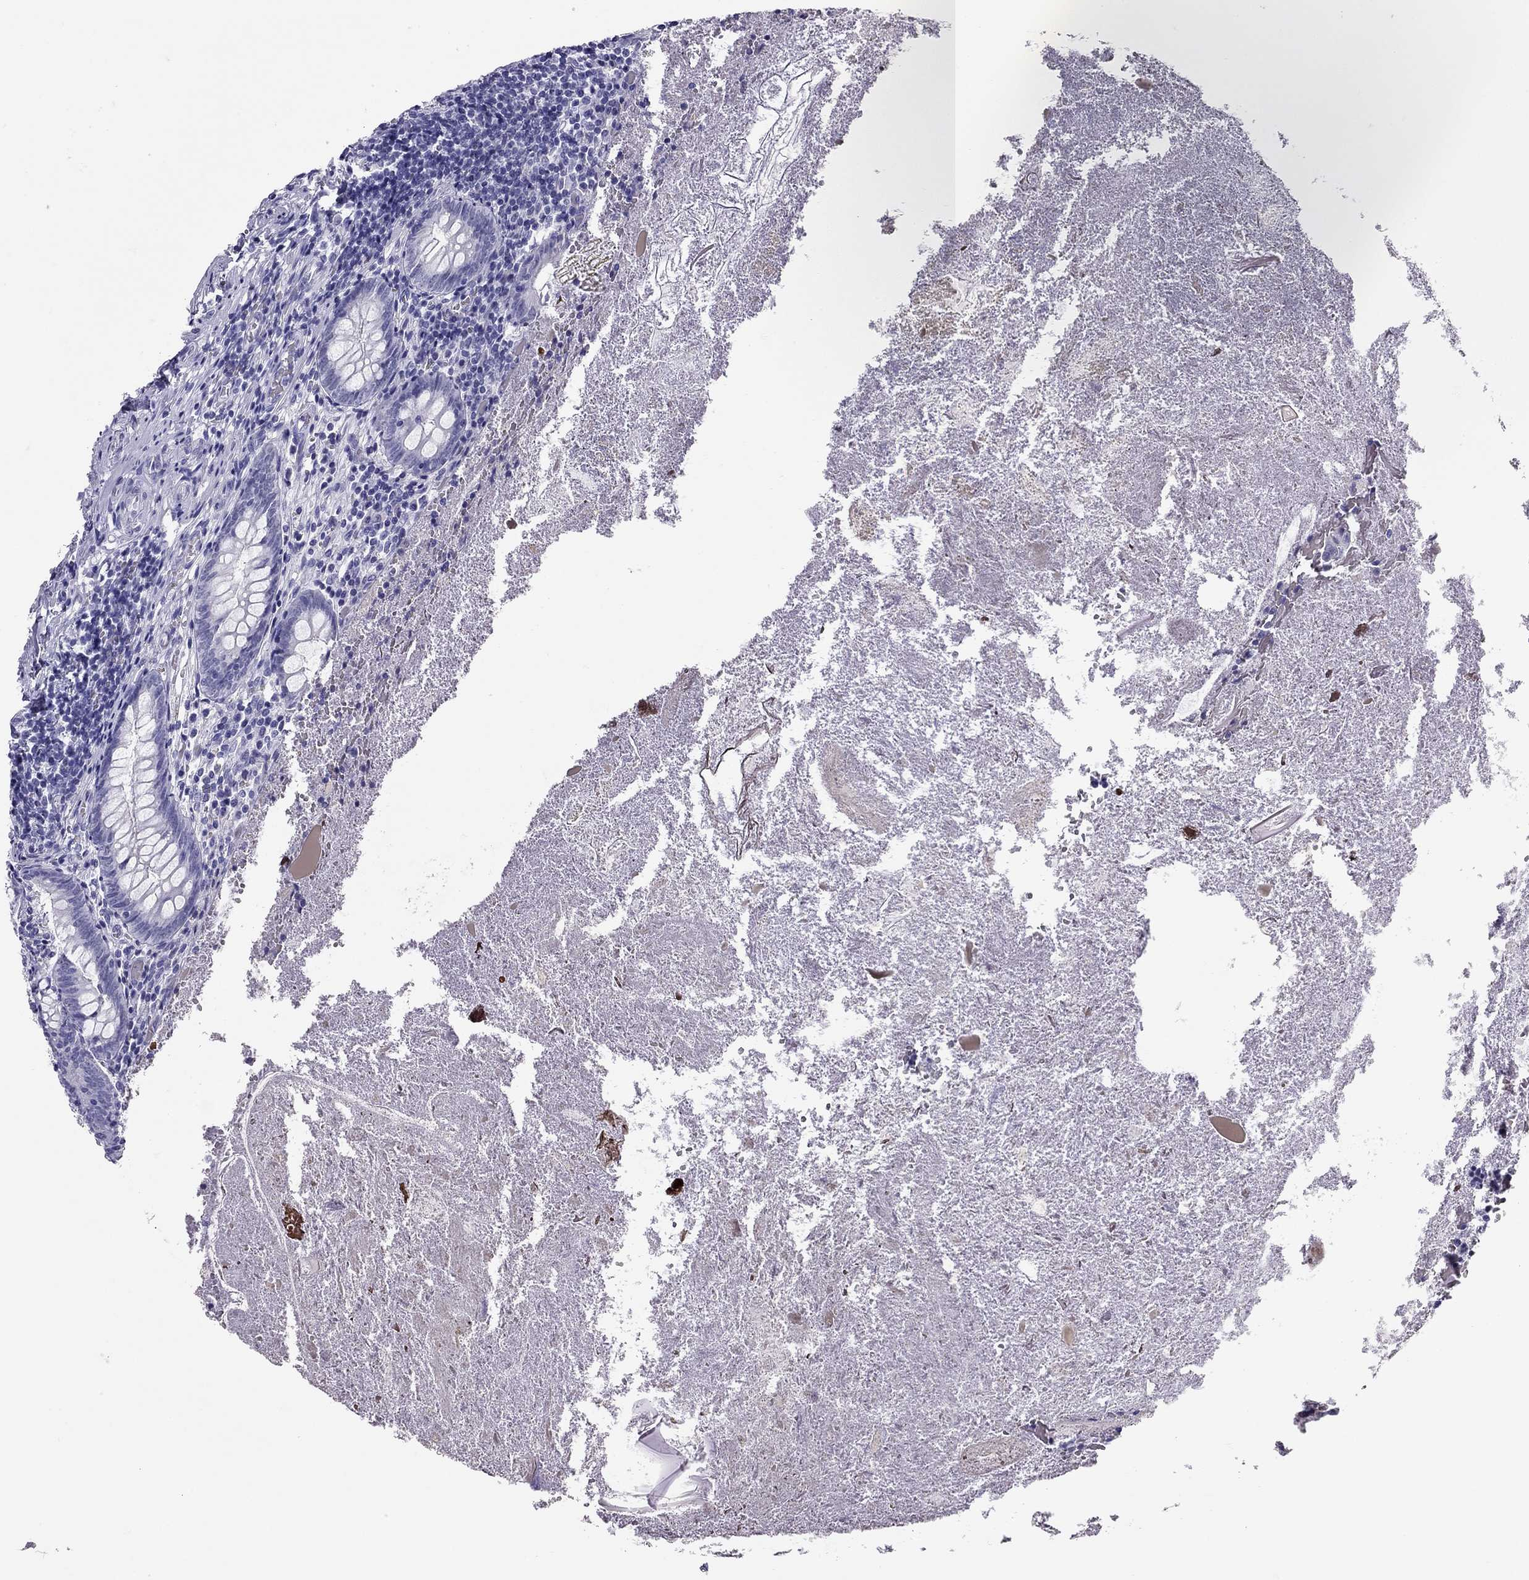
{"staining": {"intensity": "negative", "quantity": "none", "location": "none"}, "tissue": "appendix", "cell_type": "Glandular cells", "image_type": "normal", "snomed": [{"axis": "morphology", "description": "Normal tissue, NOS"}, {"axis": "topography", "description": "Appendix"}], "caption": "The immunohistochemistry image has no significant staining in glandular cells of appendix. Nuclei are stained in blue.", "gene": "LYAR", "patient": {"sex": "female", "age": 23}}